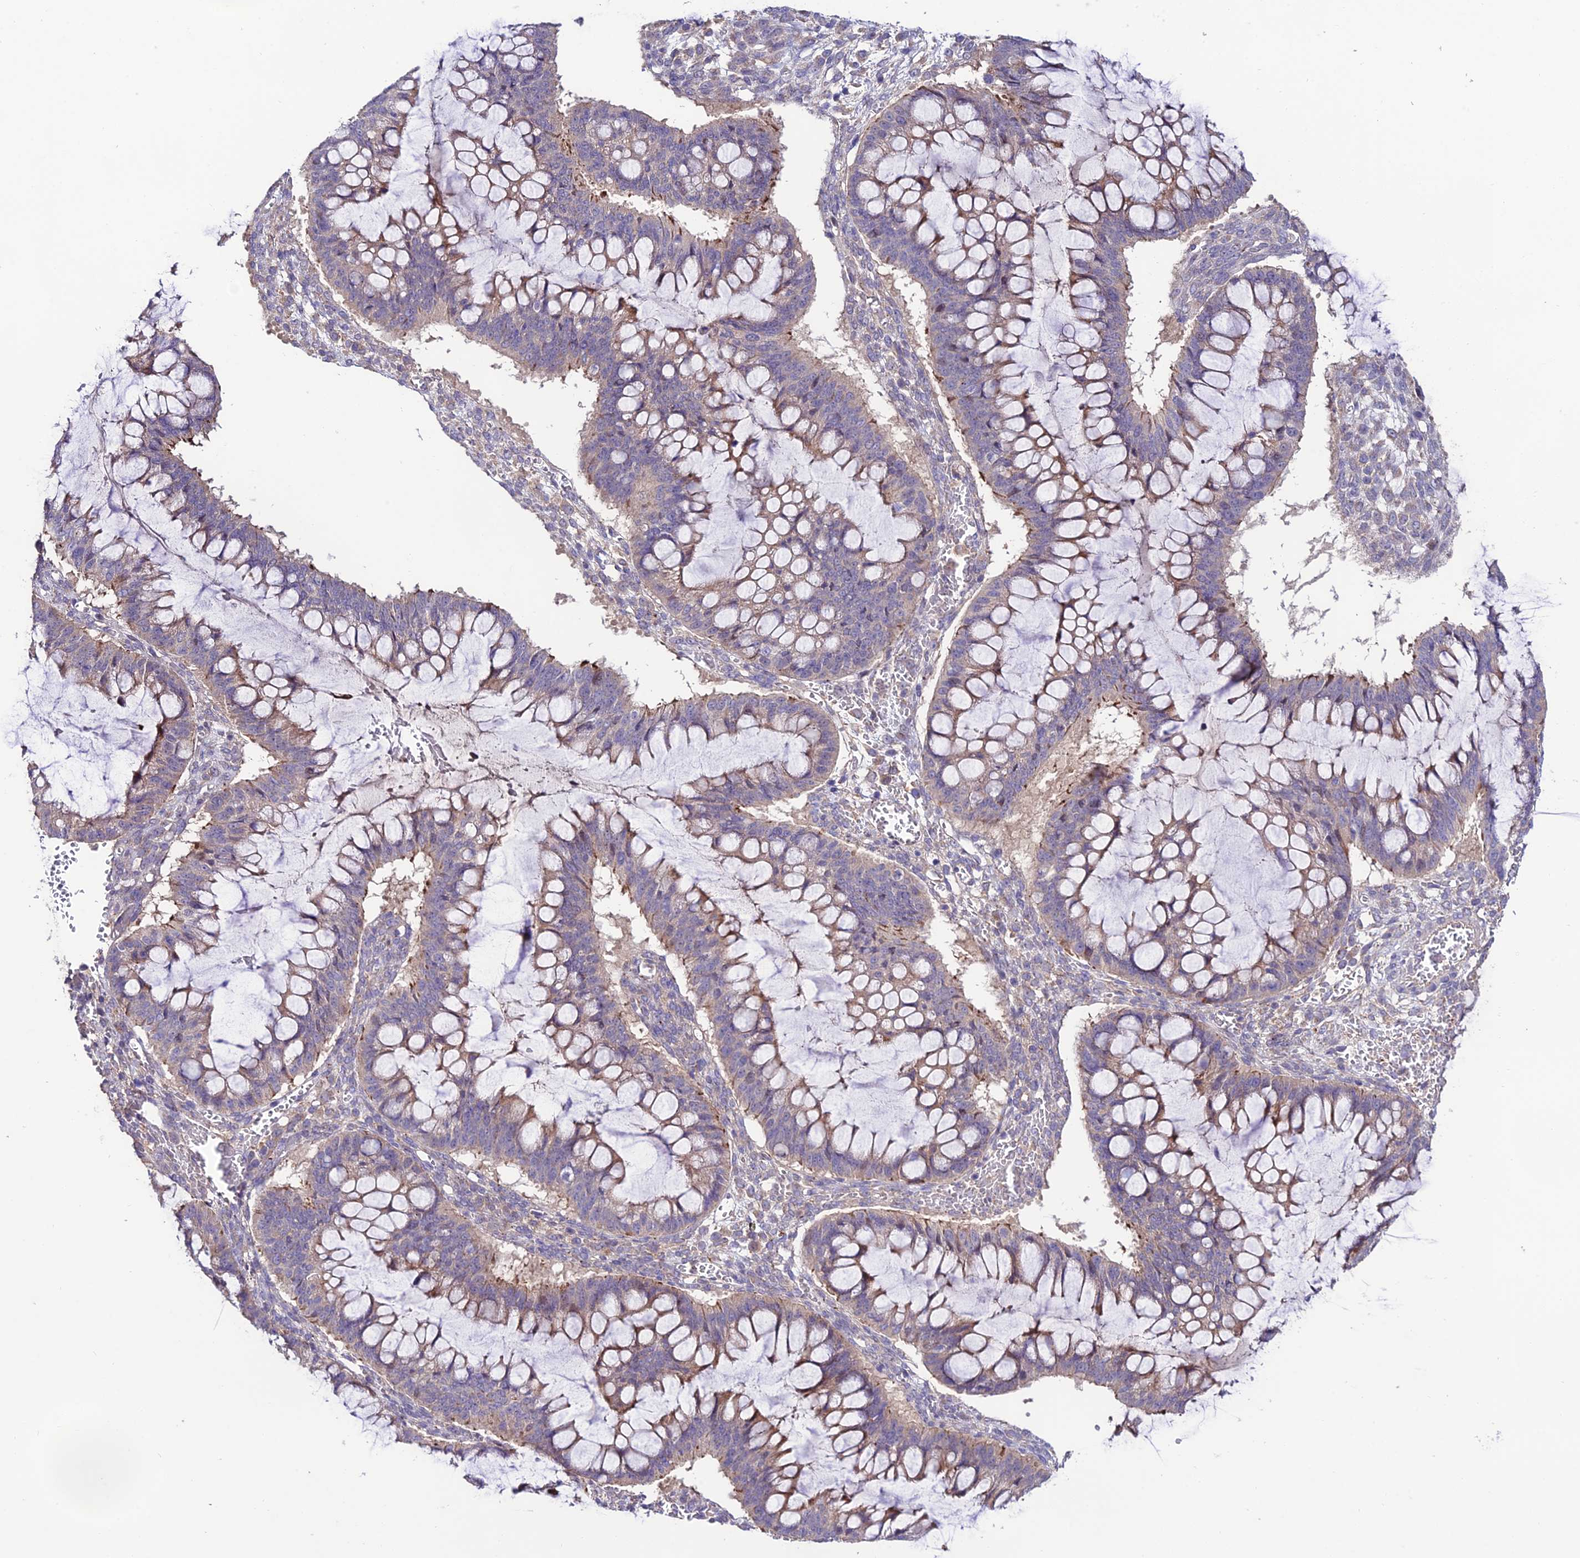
{"staining": {"intensity": "moderate", "quantity": "25%-75%", "location": "cytoplasmic/membranous"}, "tissue": "ovarian cancer", "cell_type": "Tumor cells", "image_type": "cancer", "snomed": [{"axis": "morphology", "description": "Cystadenocarcinoma, mucinous, NOS"}, {"axis": "topography", "description": "Ovary"}], "caption": "About 25%-75% of tumor cells in human ovarian cancer (mucinous cystadenocarcinoma) reveal moderate cytoplasmic/membranous protein expression as visualized by brown immunohistochemical staining.", "gene": "BRME1", "patient": {"sex": "female", "age": 73}}